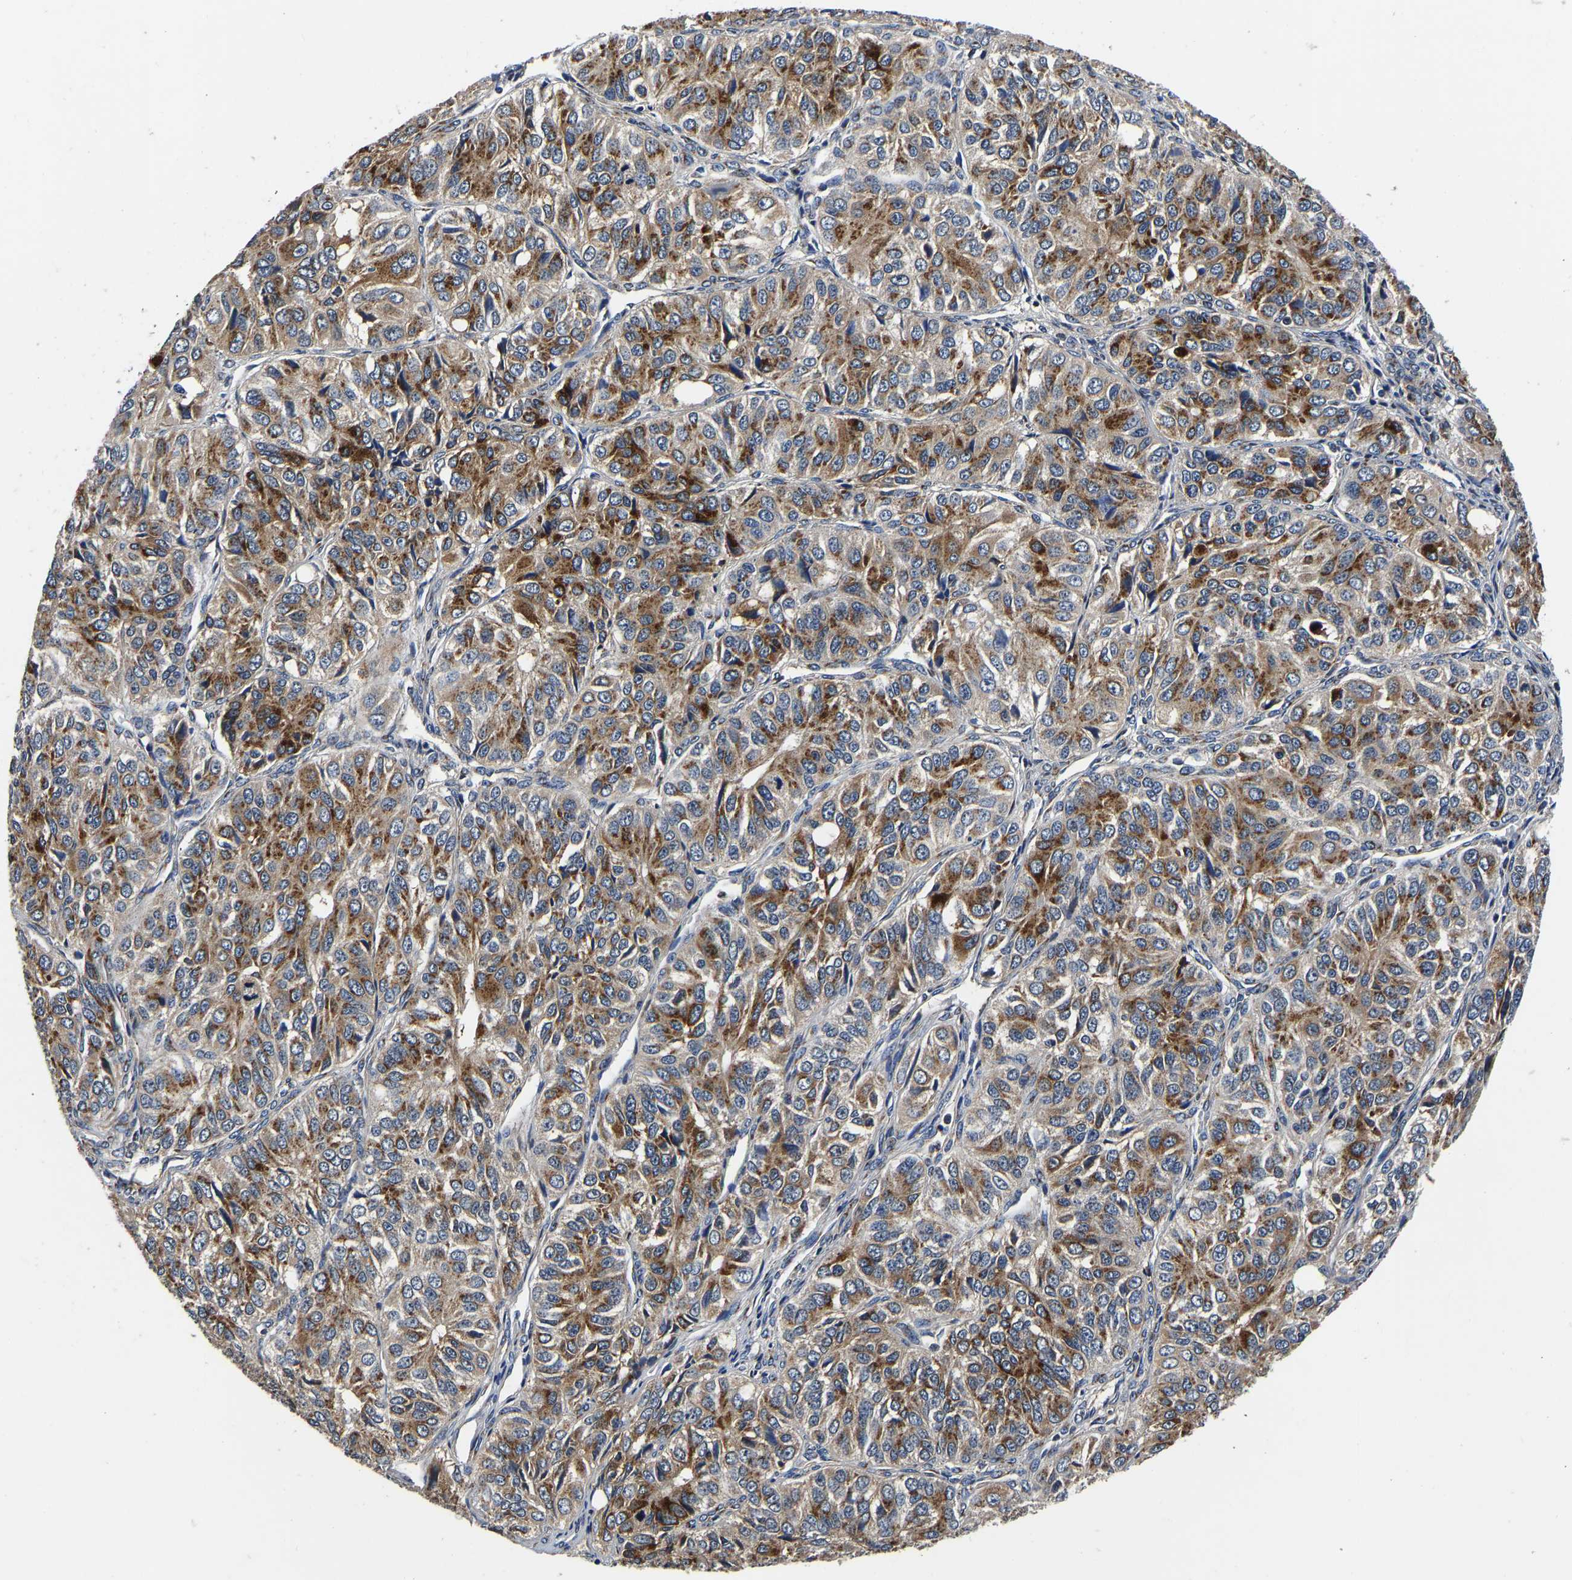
{"staining": {"intensity": "strong", "quantity": ">75%", "location": "cytoplasmic/membranous"}, "tissue": "ovarian cancer", "cell_type": "Tumor cells", "image_type": "cancer", "snomed": [{"axis": "morphology", "description": "Carcinoma, endometroid"}, {"axis": "topography", "description": "Ovary"}], "caption": "Immunohistochemical staining of human ovarian endometroid carcinoma exhibits strong cytoplasmic/membranous protein staining in approximately >75% of tumor cells.", "gene": "RABAC1", "patient": {"sex": "female", "age": 51}}